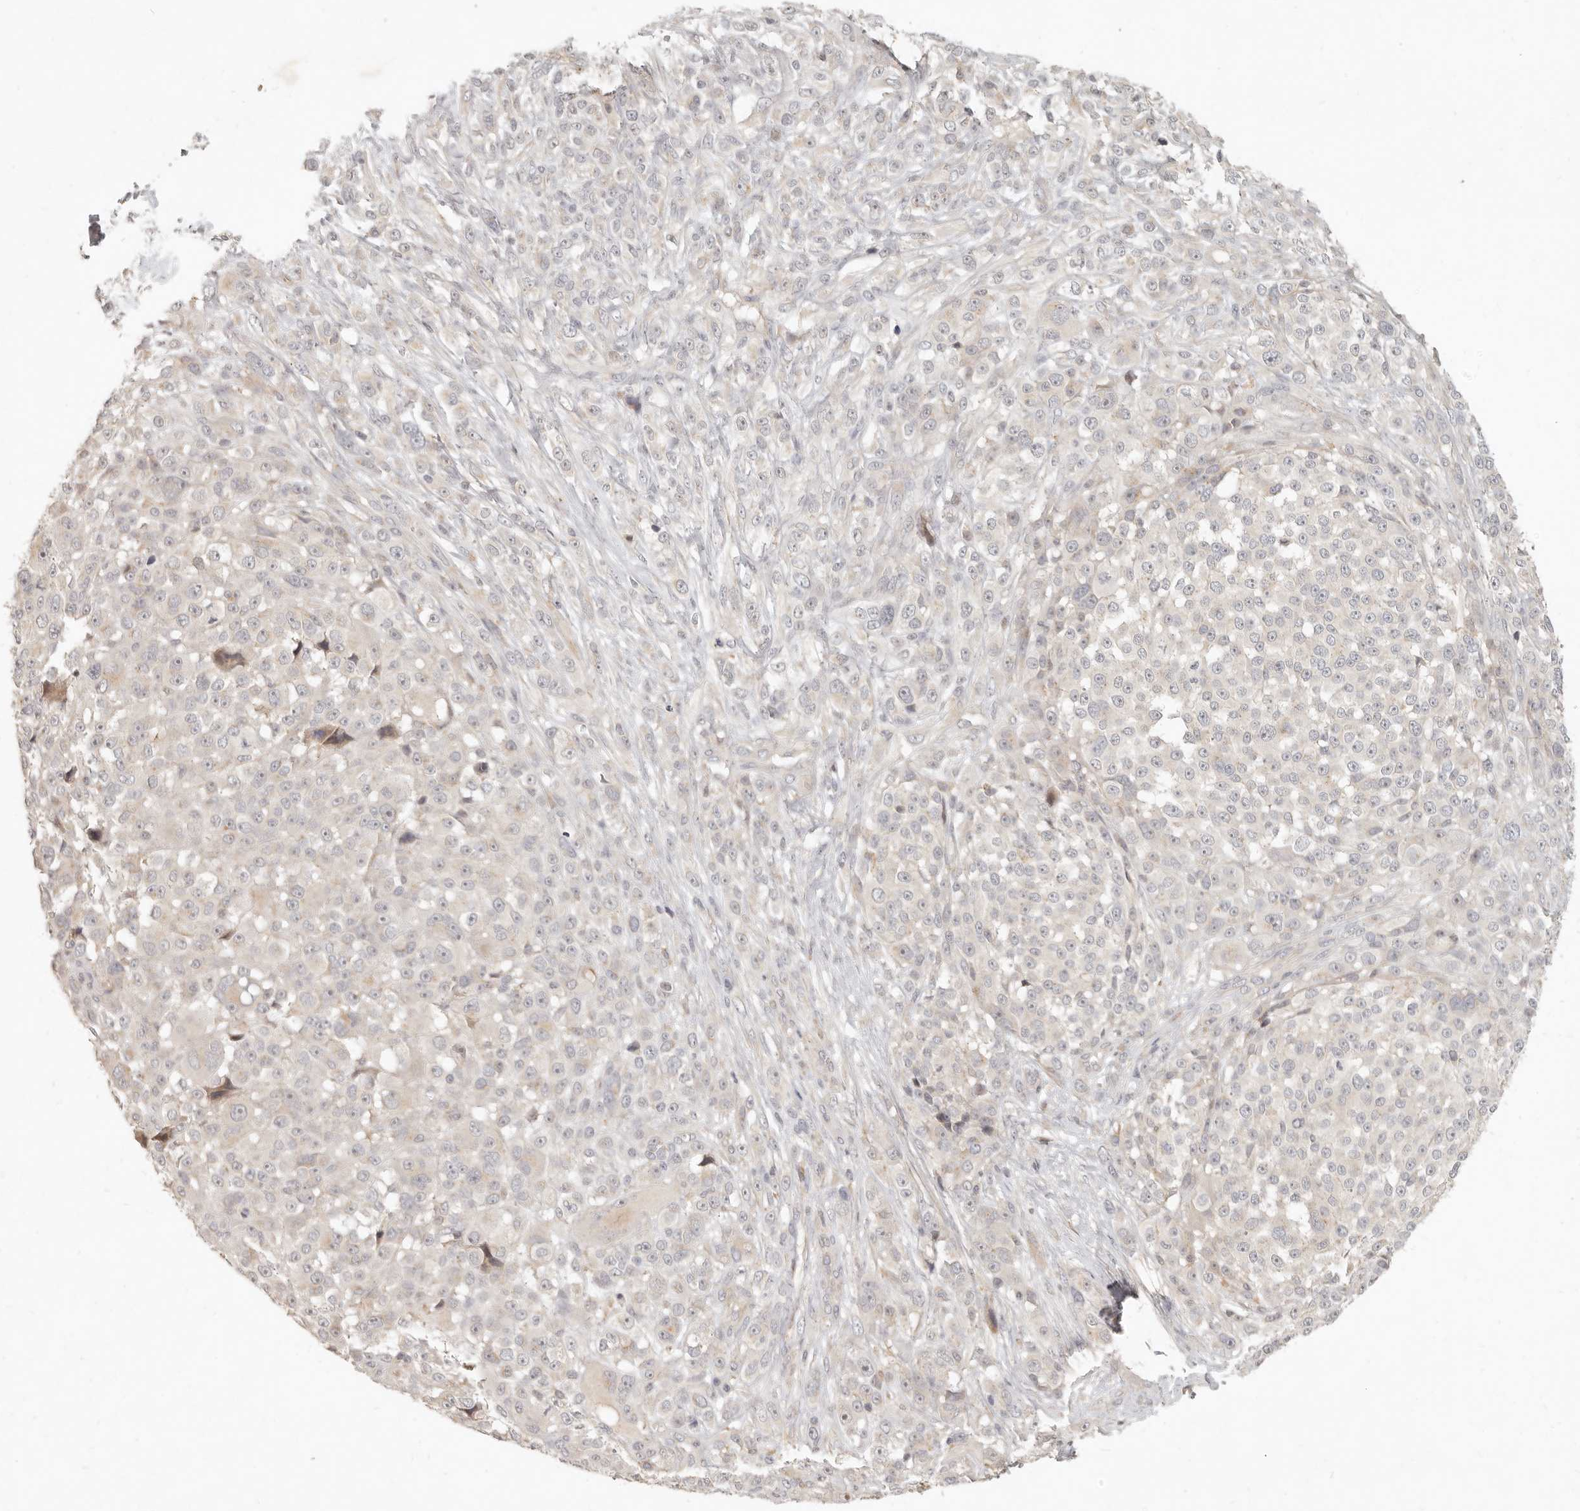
{"staining": {"intensity": "negative", "quantity": "none", "location": "none"}, "tissue": "melanoma", "cell_type": "Tumor cells", "image_type": "cancer", "snomed": [{"axis": "morphology", "description": "Malignant melanoma, NOS"}, {"axis": "topography", "description": "Skin"}], "caption": "An image of malignant melanoma stained for a protein exhibits no brown staining in tumor cells. (DAB immunohistochemistry, high magnification).", "gene": "UBXN11", "patient": {"sex": "female", "age": 55}}